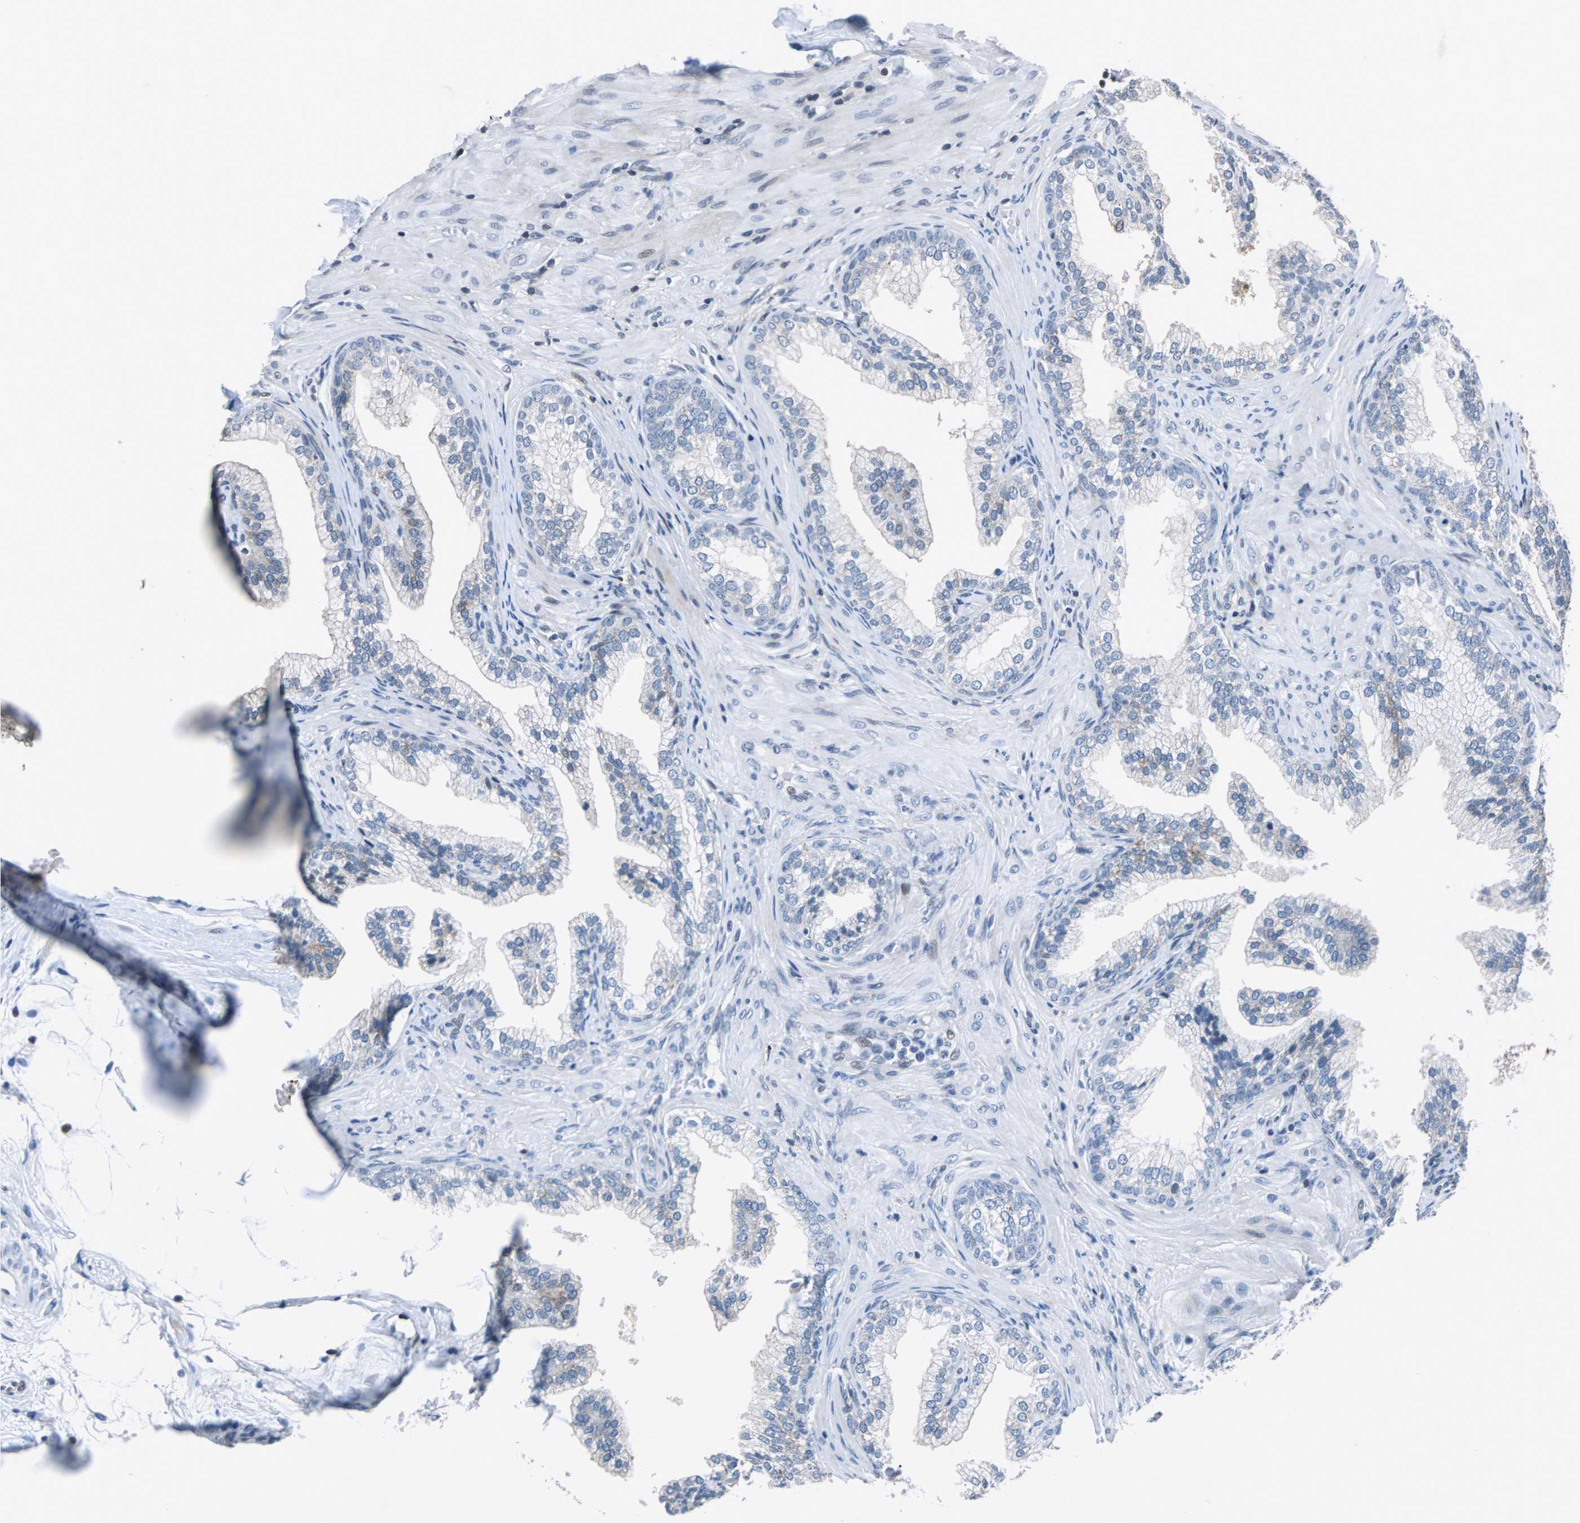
{"staining": {"intensity": "weak", "quantity": "<25%", "location": "cytoplasmic/membranous"}, "tissue": "prostate", "cell_type": "Glandular cells", "image_type": "normal", "snomed": [{"axis": "morphology", "description": "Normal tissue, NOS"}, {"axis": "topography", "description": "Prostate"}], "caption": "DAB (3,3'-diaminobenzidine) immunohistochemical staining of normal human prostate exhibits no significant staining in glandular cells.", "gene": "HCFC2", "patient": {"sex": "male", "age": 76}}